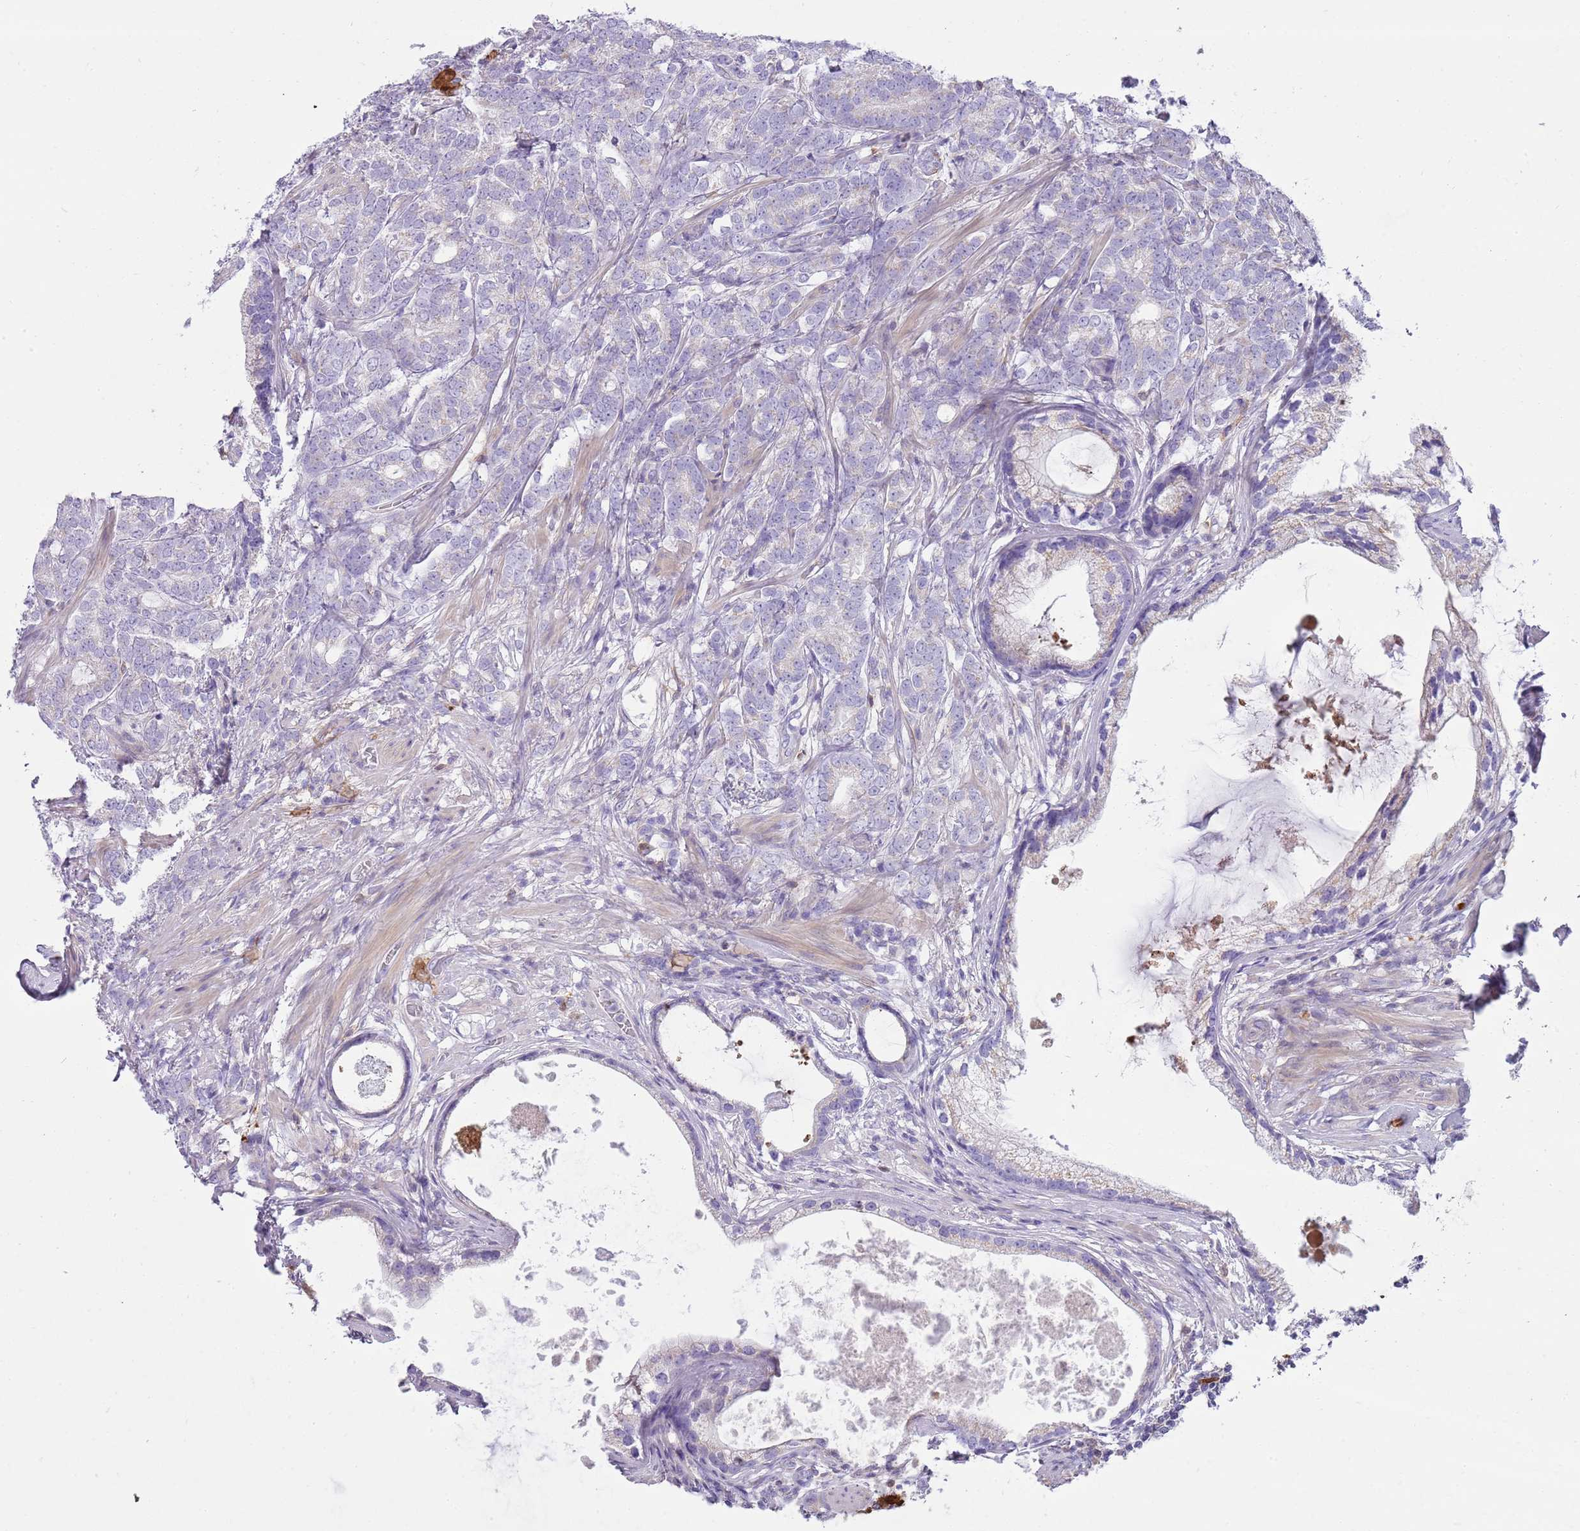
{"staining": {"intensity": "negative", "quantity": "none", "location": "none"}, "tissue": "prostate cancer", "cell_type": "Tumor cells", "image_type": "cancer", "snomed": [{"axis": "morphology", "description": "Adenocarcinoma, Low grade"}, {"axis": "topography", "description": "Prostate"}], "caption": "Tumor cells are negative for brown protein staining in prostate low-grade adenocarcinoma. Nuclei are stained in blue.", "gene": "DIPK1C", "patient": {"sex": "male", "age": 71}}